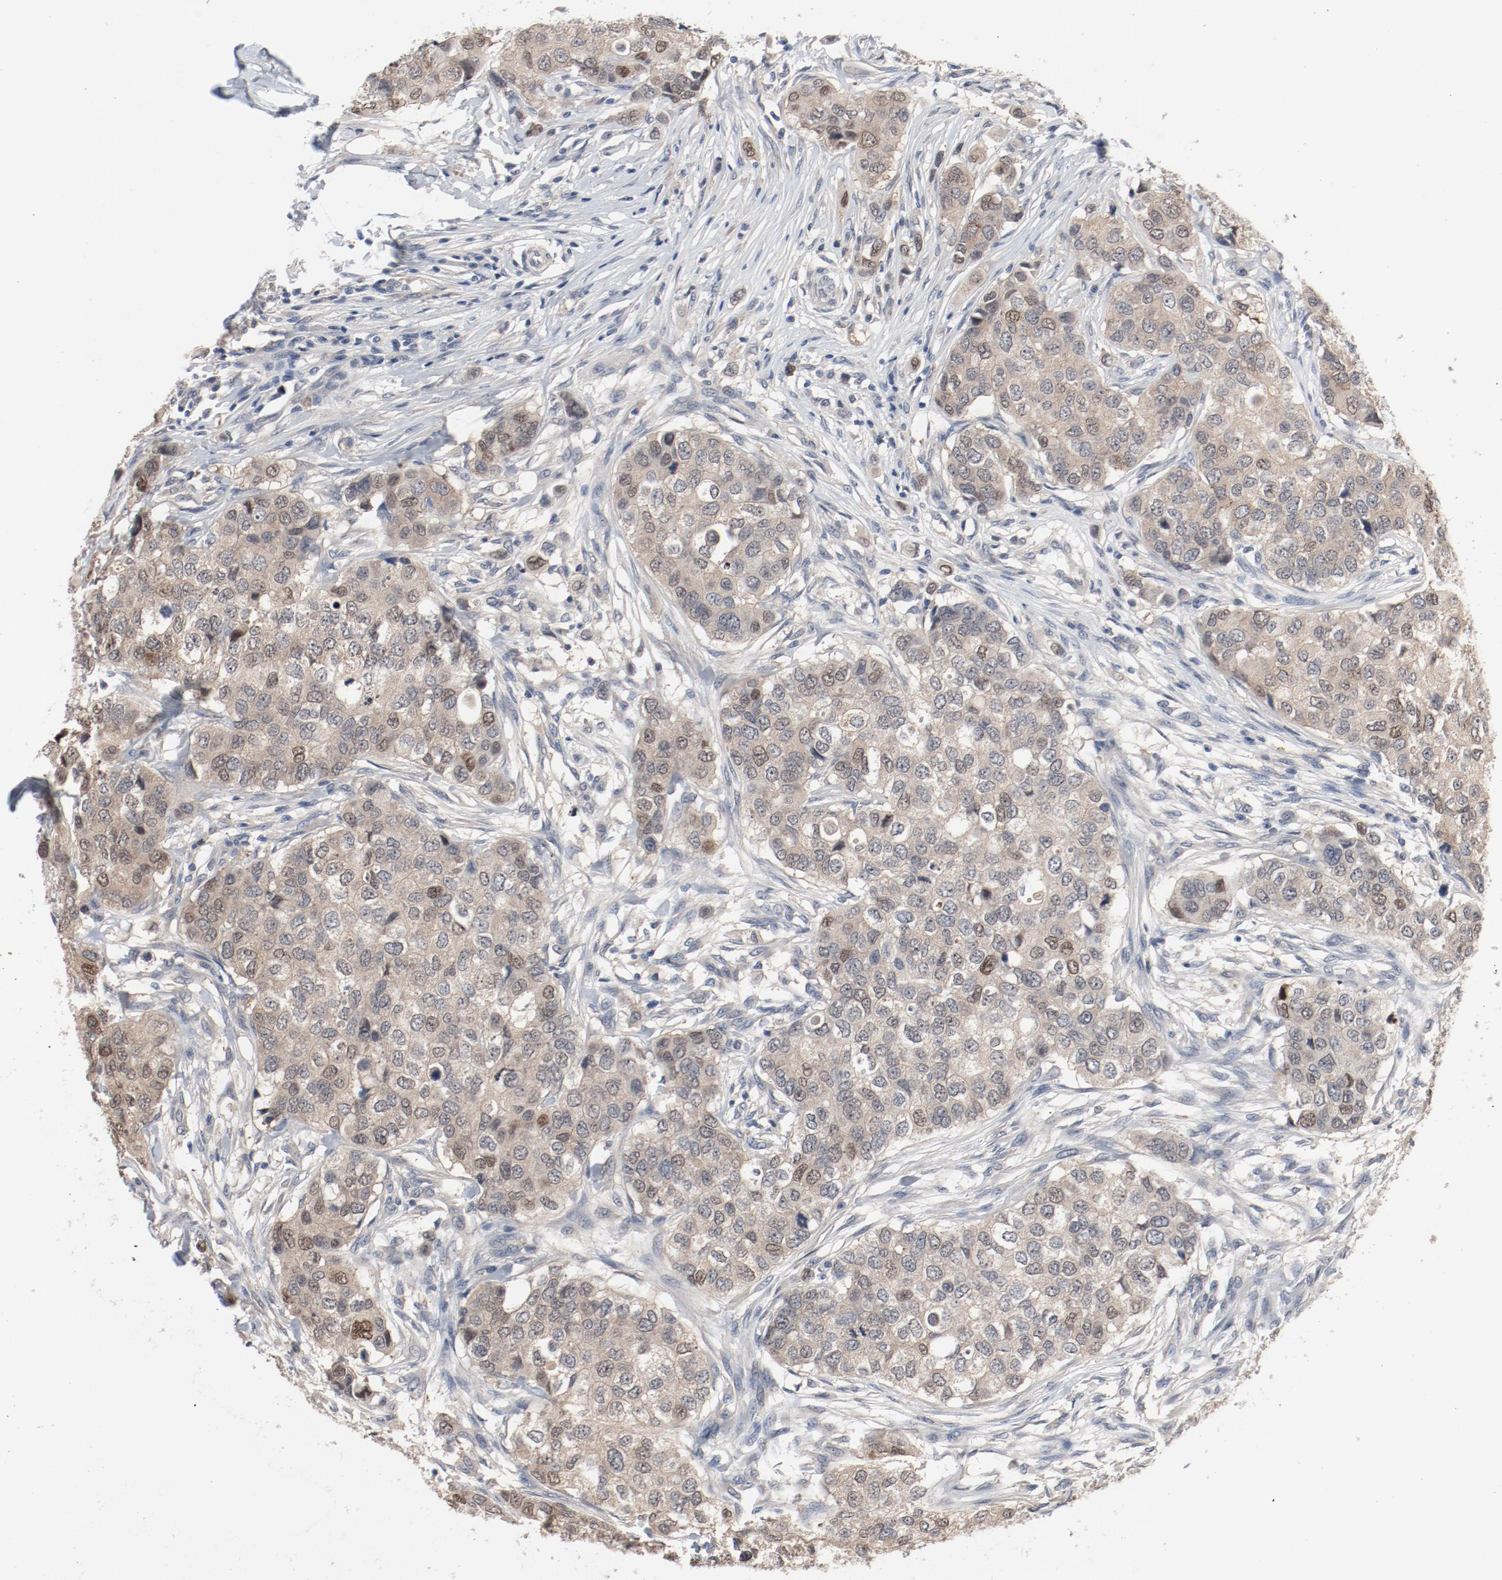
{"staining": {"intensity": "weak", "quantity": ">75%", "location": "cytoplasmic/membranous"}, "tissue": "breast cancer", "cell_type": "Tumor cells", "image_type": "cancer", "snomed": [{"axis": "morphology", "description": "Normal tissue, NOS"}, {"axis": "morphology", "description": "Duct carcinoma"}, {"axis": "topography", "description": "Breast"}], "caption": "Weak cytoplasmic/membranous protein expression is identified in approximately >75% of tumor cells in breast cancer. The staining was performed using DAB to visualize the protein expression in brown, while the nuclei were stained in blue with hematoxylin (Magnification: 20x).", "gene": "DNAL4", "patient": {"sex": "female", "age": 49}}